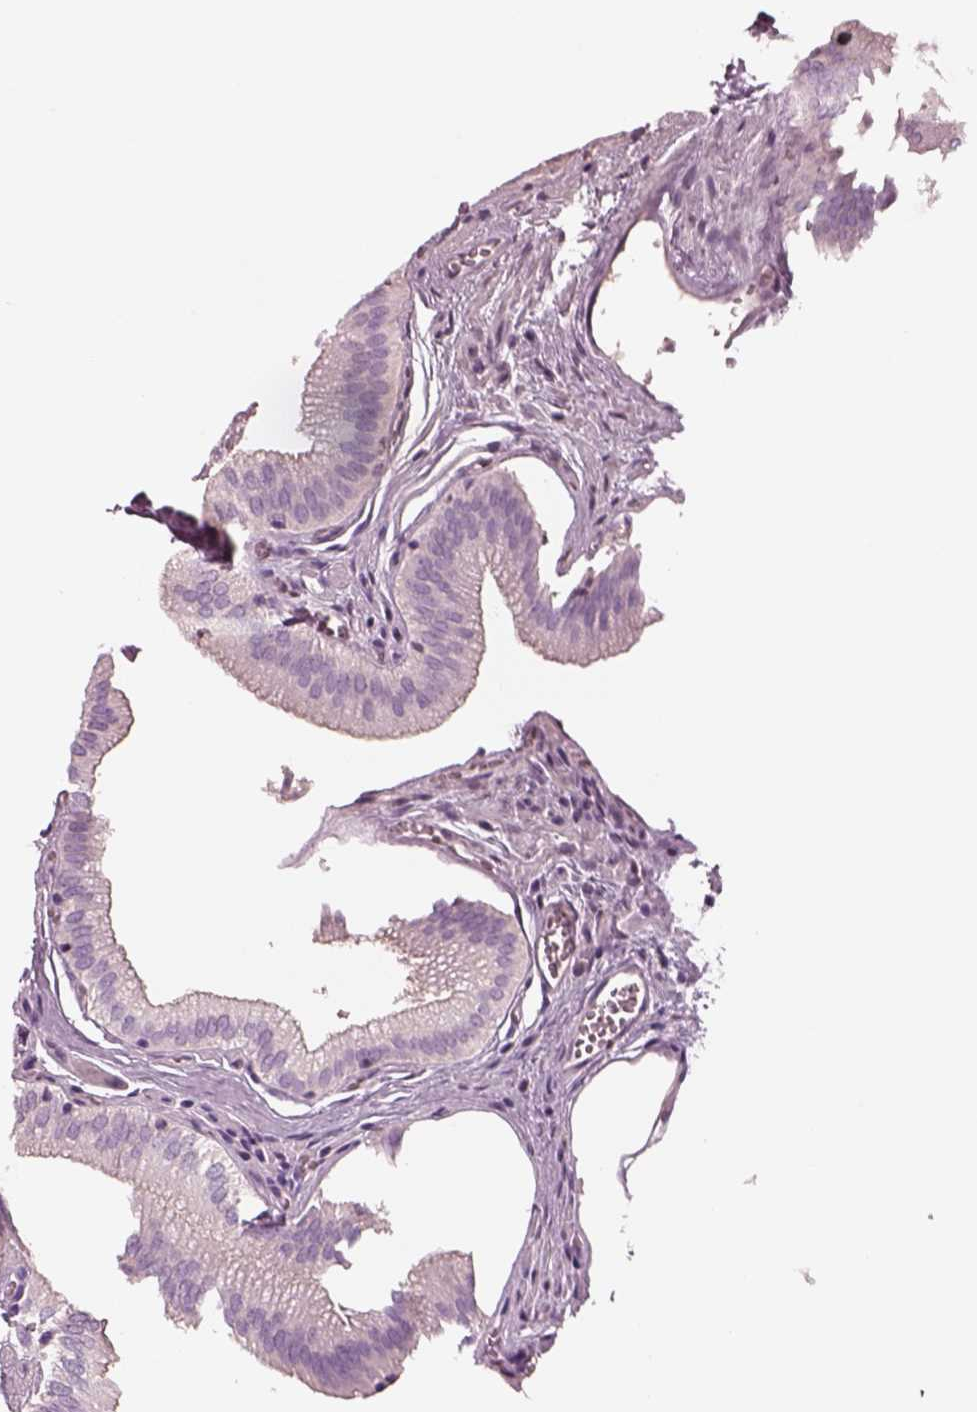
{"staining": {"intensity": "negative", "quantity": "none", "location": "none"}, "tissue": "gallbladder", "cell_type": "Glandular cells", "image_type": "normal", "snomed": [{"axis": "morphology", "description": "Normal tissue, NOS"}, {"axis": "topography", "description": "Gallbladder"}, {"axis": "topography", "description": "Peripheral nerve tissue"}], "caption": "Protein analysis of benign gallbladder demonstrates no significant staining in glandular cells. Brightfield microscopy of IHC stained with DAB (3,3'-diaminobenzidine) (brown) and hematoxylin (blue), captured at high magnification.", "gene": "IGLL1", "patient": {"sex": "male", "age": 17}}